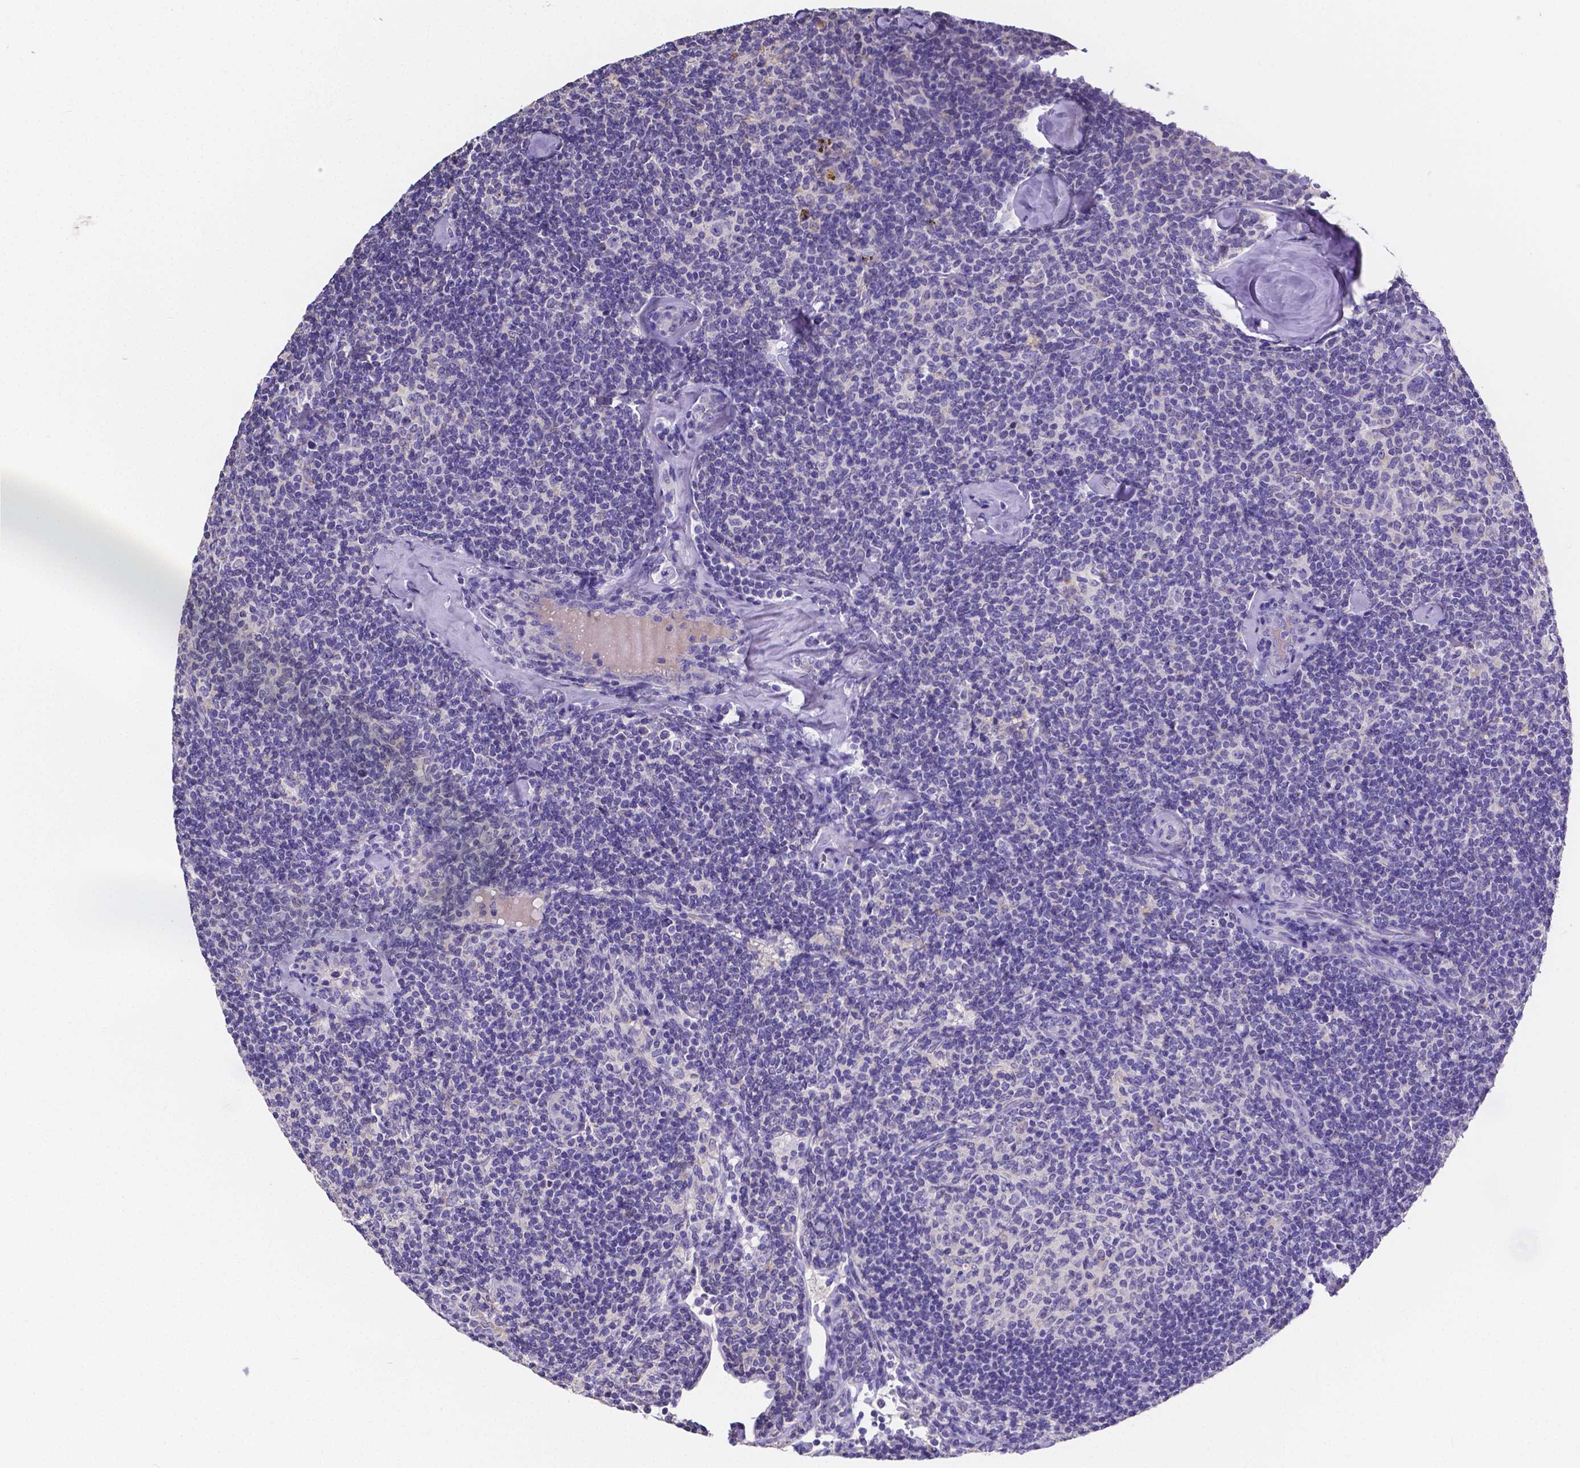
{"staining": {"intensity": "negative", "quantity": "none", "location": "none"}, "tissue": "lymphoma", "cell_type": "Tumor cells", "image_type": "cancer", "snomed": [{"axis": "morphology", "description": "Malignant lymphoma, non-Hodgkin's type, Low grade"}, {"axis": "topography", "description": "Lymph node"}], "caption": "IHC histopathology image of human lymphoma stained for a protein (brown), which reveals no expression in tumor cells.", "gene": "ATP6V1D", "patient": {"sex": "female", "age": 56}}